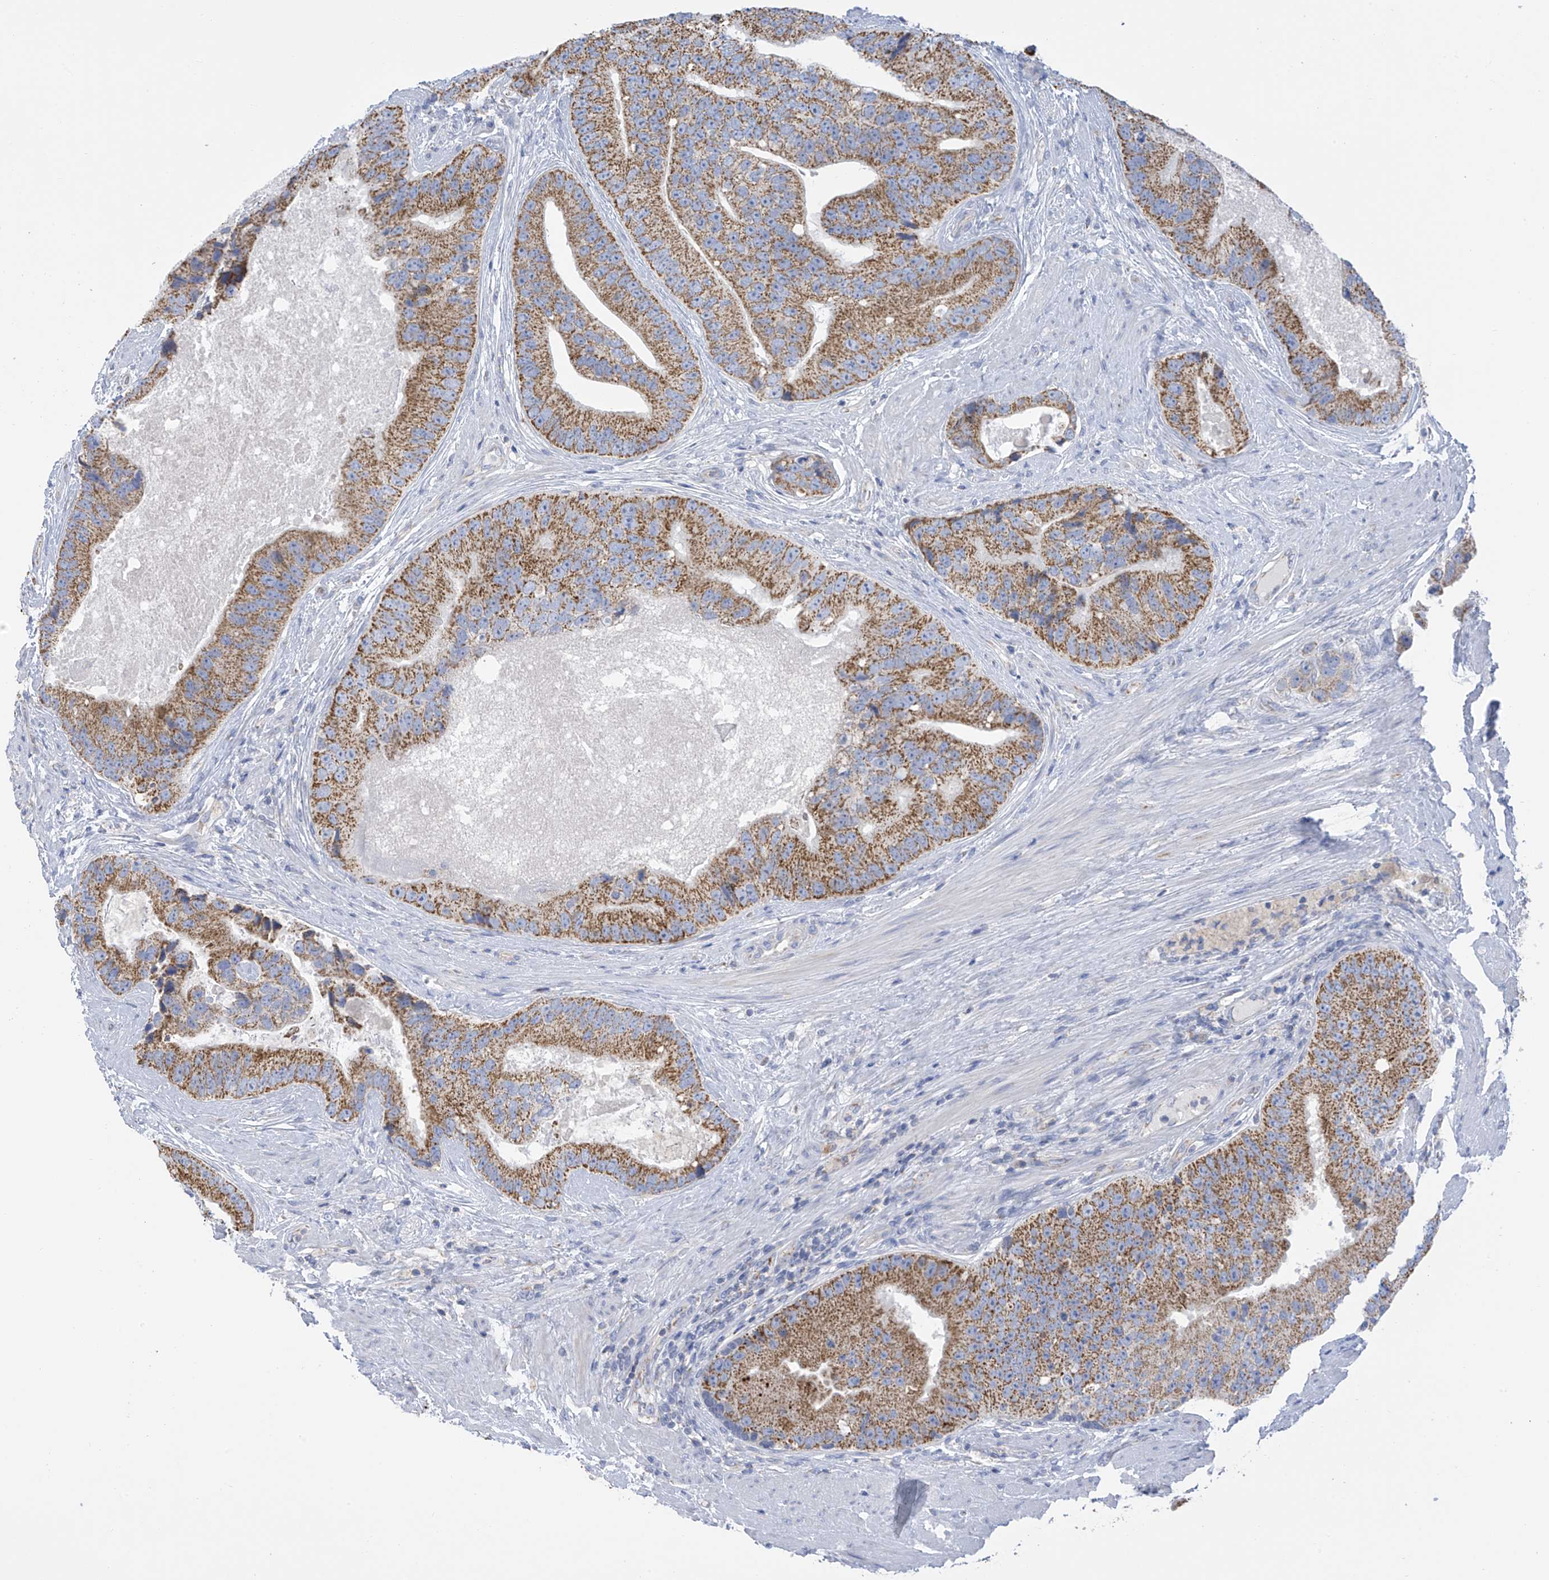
{"staining": {"intensity": "moderate", "quantity": ">75%", "location": "cytoplasmic/membranous"}, "tissue": "prostate cancer", "cell_type": "Tumor cells", "image_type": "cancer", "snomed": [{"axis": "morphology", "description": "Adenocarcinoma, High grade"}, {"axis": "topography", "description": "Prostate"}], "caption": "Human prostate cancer (high-grade adenocarcinoma) stained with a protein marker shows moderate staining in tumor cells.", "gene": "PNPT1", "patient": {"sex": "male", "age": 70}}